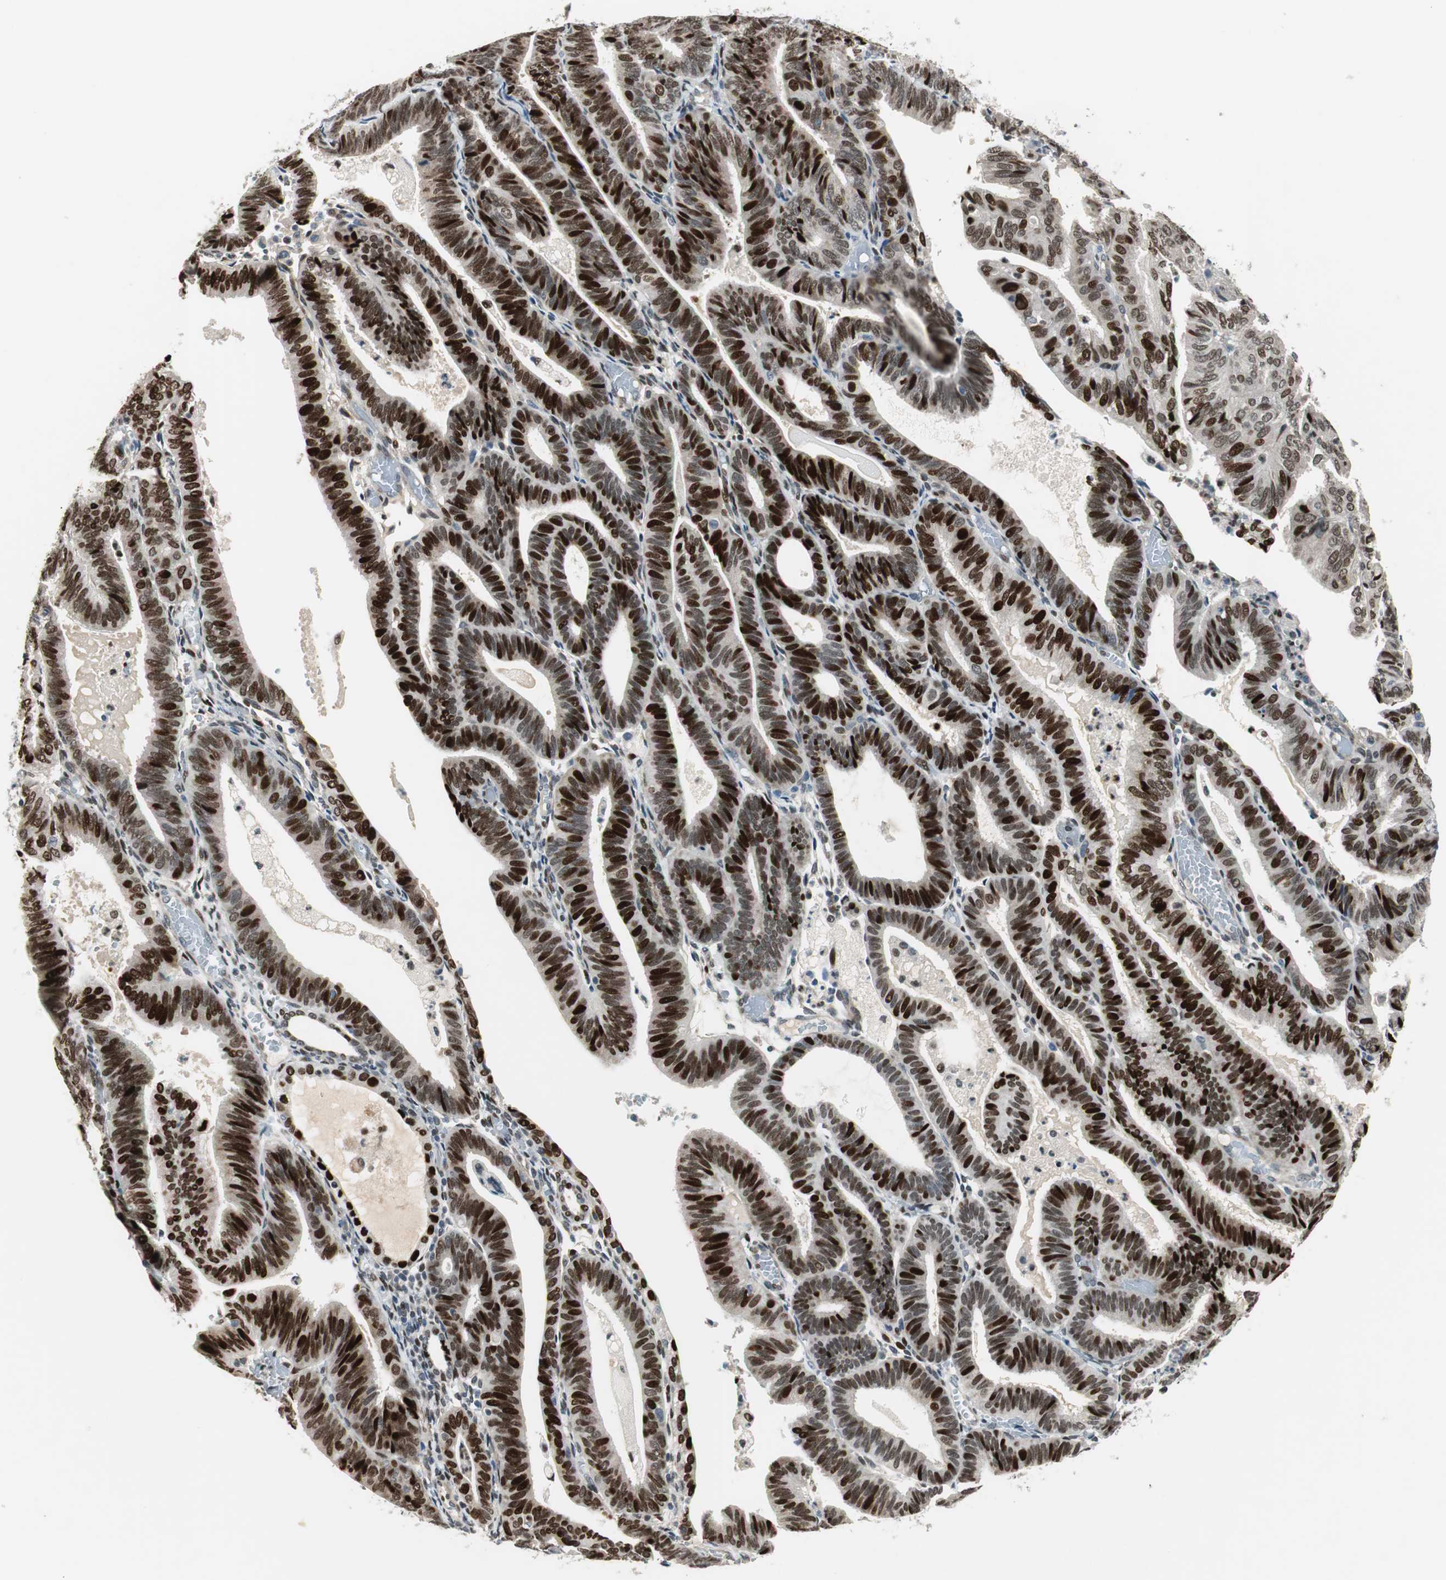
{"staining": {"intensity": "strong", "quantity": ">75%", "location": "nuclear"}, "tissue": "endometrial cancer", "cell_type": "Tumor cells", "image_type": "cancer", "snomed": [{"axis": "morphology", "description": "Adenocarcinoma, NOS"}, {"axis": "topography", "description": "Uterus"}], "caption": "Tumor cells reveal high levels of strong nuclear positivity in about >75% of cells in human endometrial adenocarcinoma. (DAB (3,3'-diaminobenzidine) IHC with brightfield microscopy, high magnification).", "gene": "AJUBA", "patient": {"sex": "female", "age": 60}}